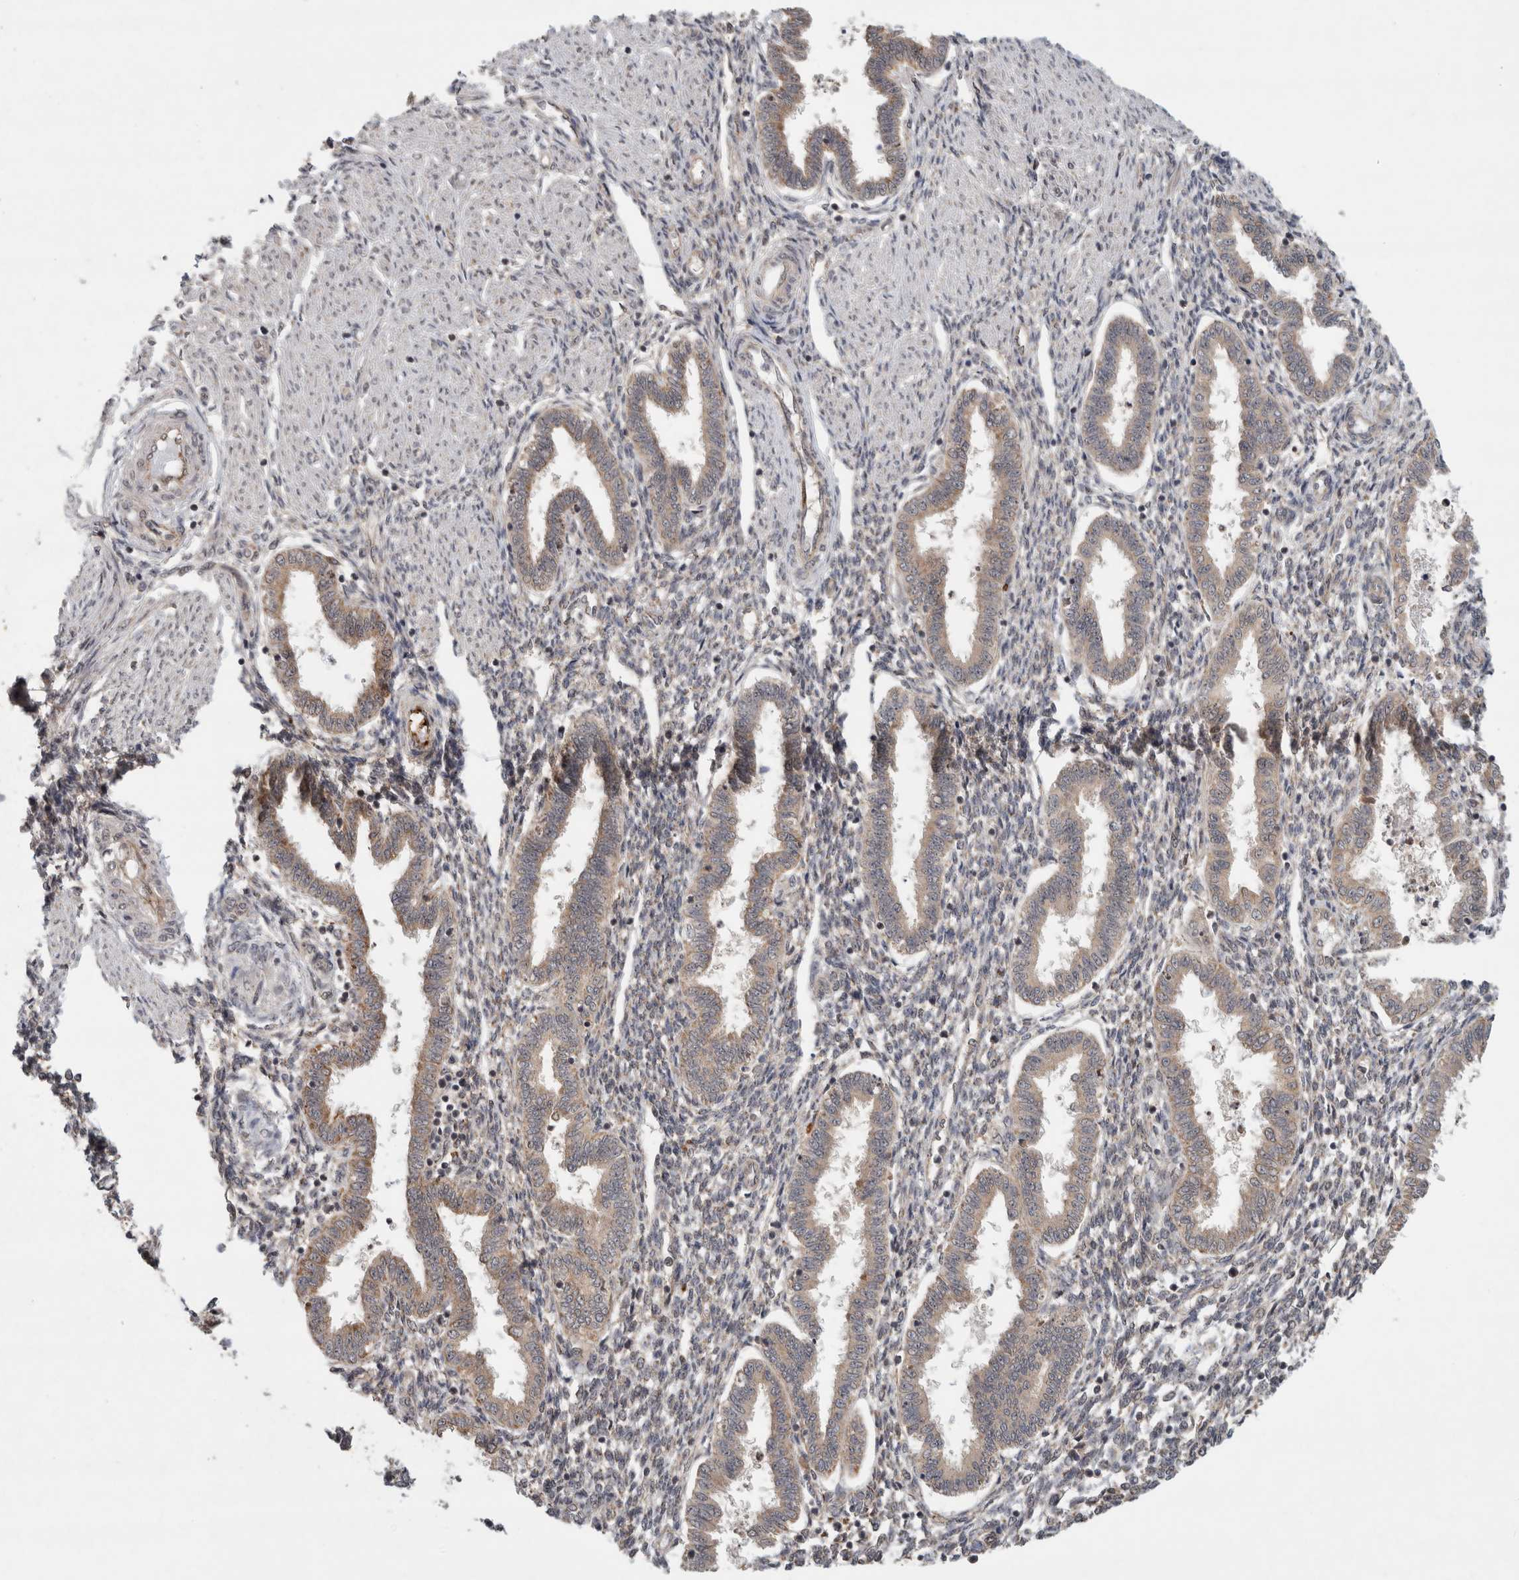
{"staining": {"intensity": "weak", "quantity": "<25%", "location": "nuclear"}, "tissue": "endometrium", "cell_type": "Cells in endometrial stroma", "image_type": "normal", "snomed": [{"axis": "morphology", "description": "Normal tissue, NOS"}, {"axis": "topography", "description": "Endometrium"}], "caption": "Cells in endometrial stroma show no significant expression in normal endometrium.", "gene": "MPHOSPH6", "patient": {"sex": "female", "age": 33}}